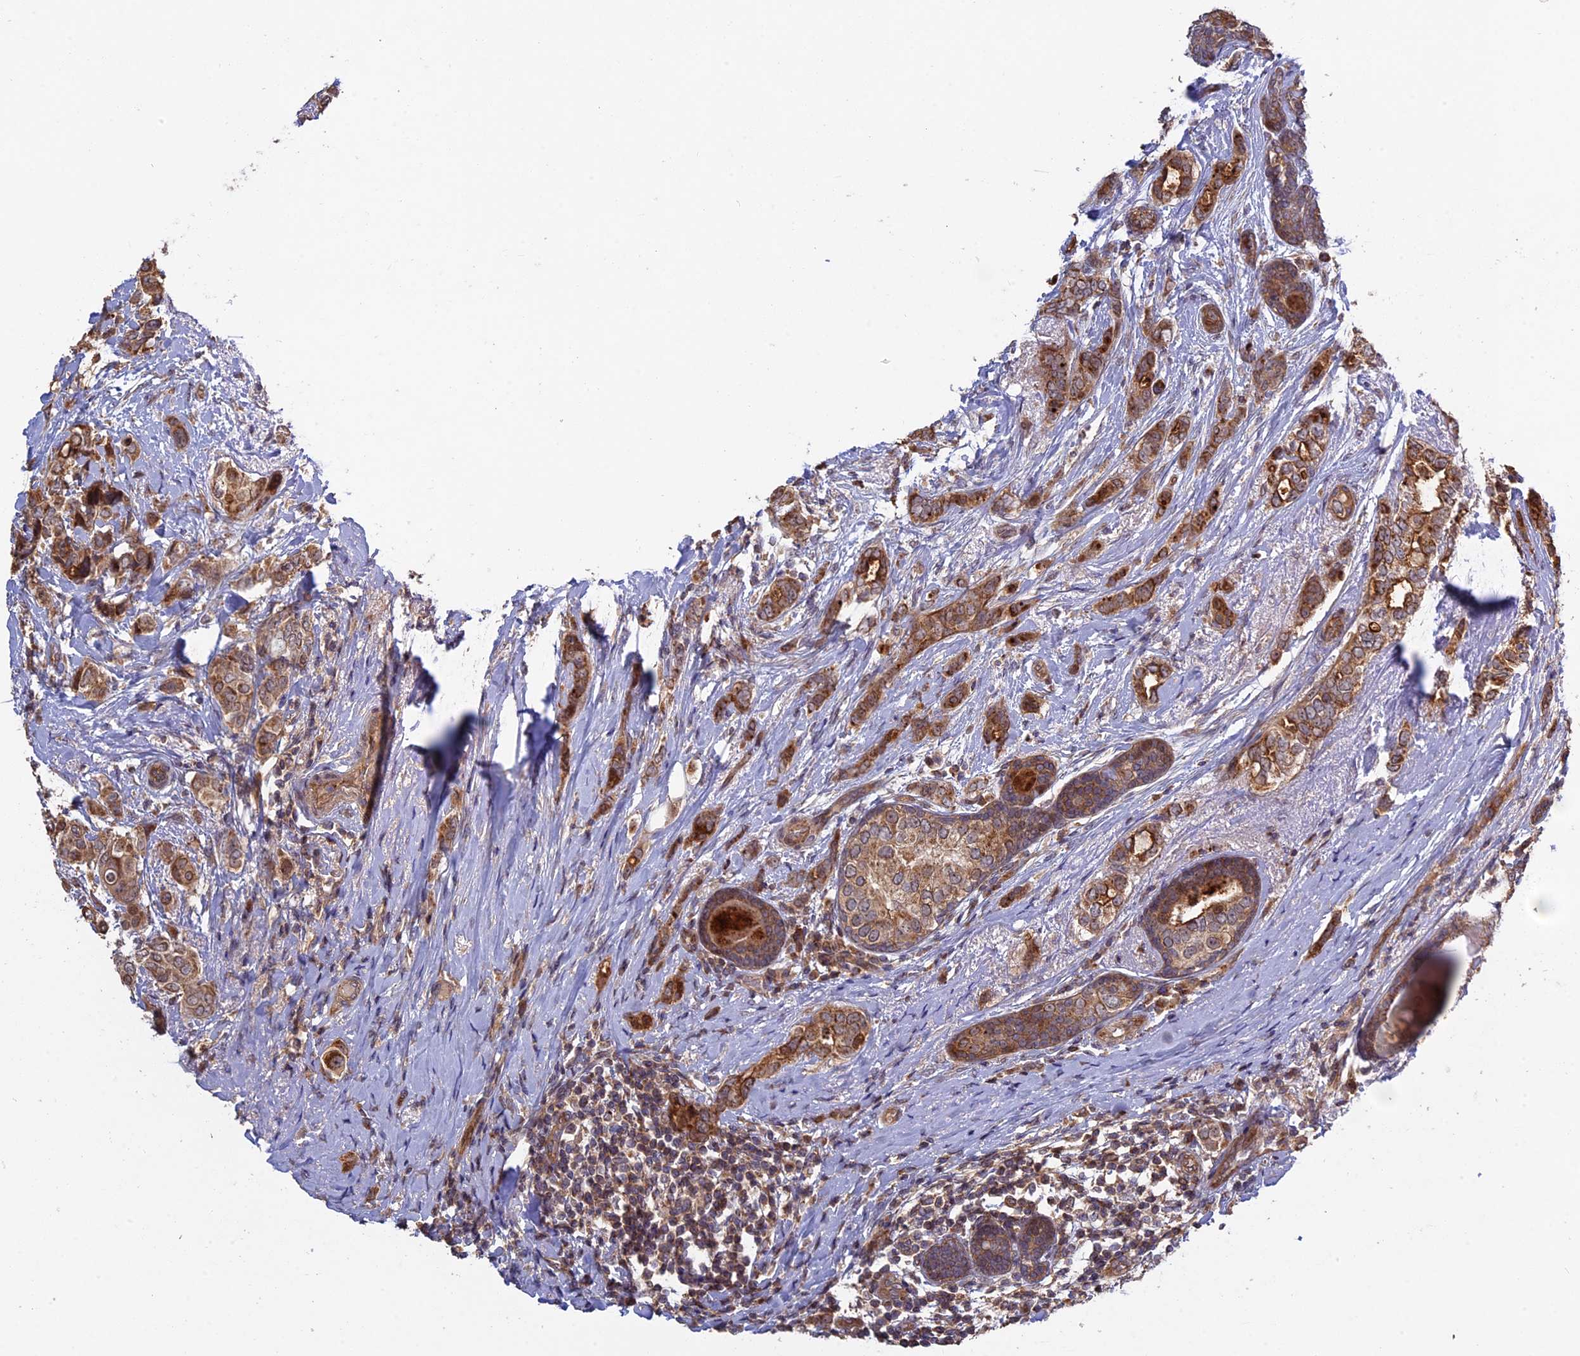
{"staining": {"intensity": "moderate", "quantity": ">75%", "location": "cytoplasmic/membranous,nuclear"}, "tissue": "breast cancer", "cell_type": "Tumor cells", "image_type": "cancer", "snomed": [{"axis": "morphology", "description": "Lobular carcinoma"}, {"axis": "topography", "description": "Breast"}], "caption": "Immunohistochemical staining of human breast lobular carcinoma demonstrates medium levels of moderate cytoplasmic/membranous and nuclear staining in approximately >75% of tumor cells. The staining was performed using DAB to visualize the protein expression in brown, while the nuclei were stained in blue with hematoxylin (Magnification: 20x).", "gene": "FERMT1", "patient": {"sex": "female", "age": 51}}